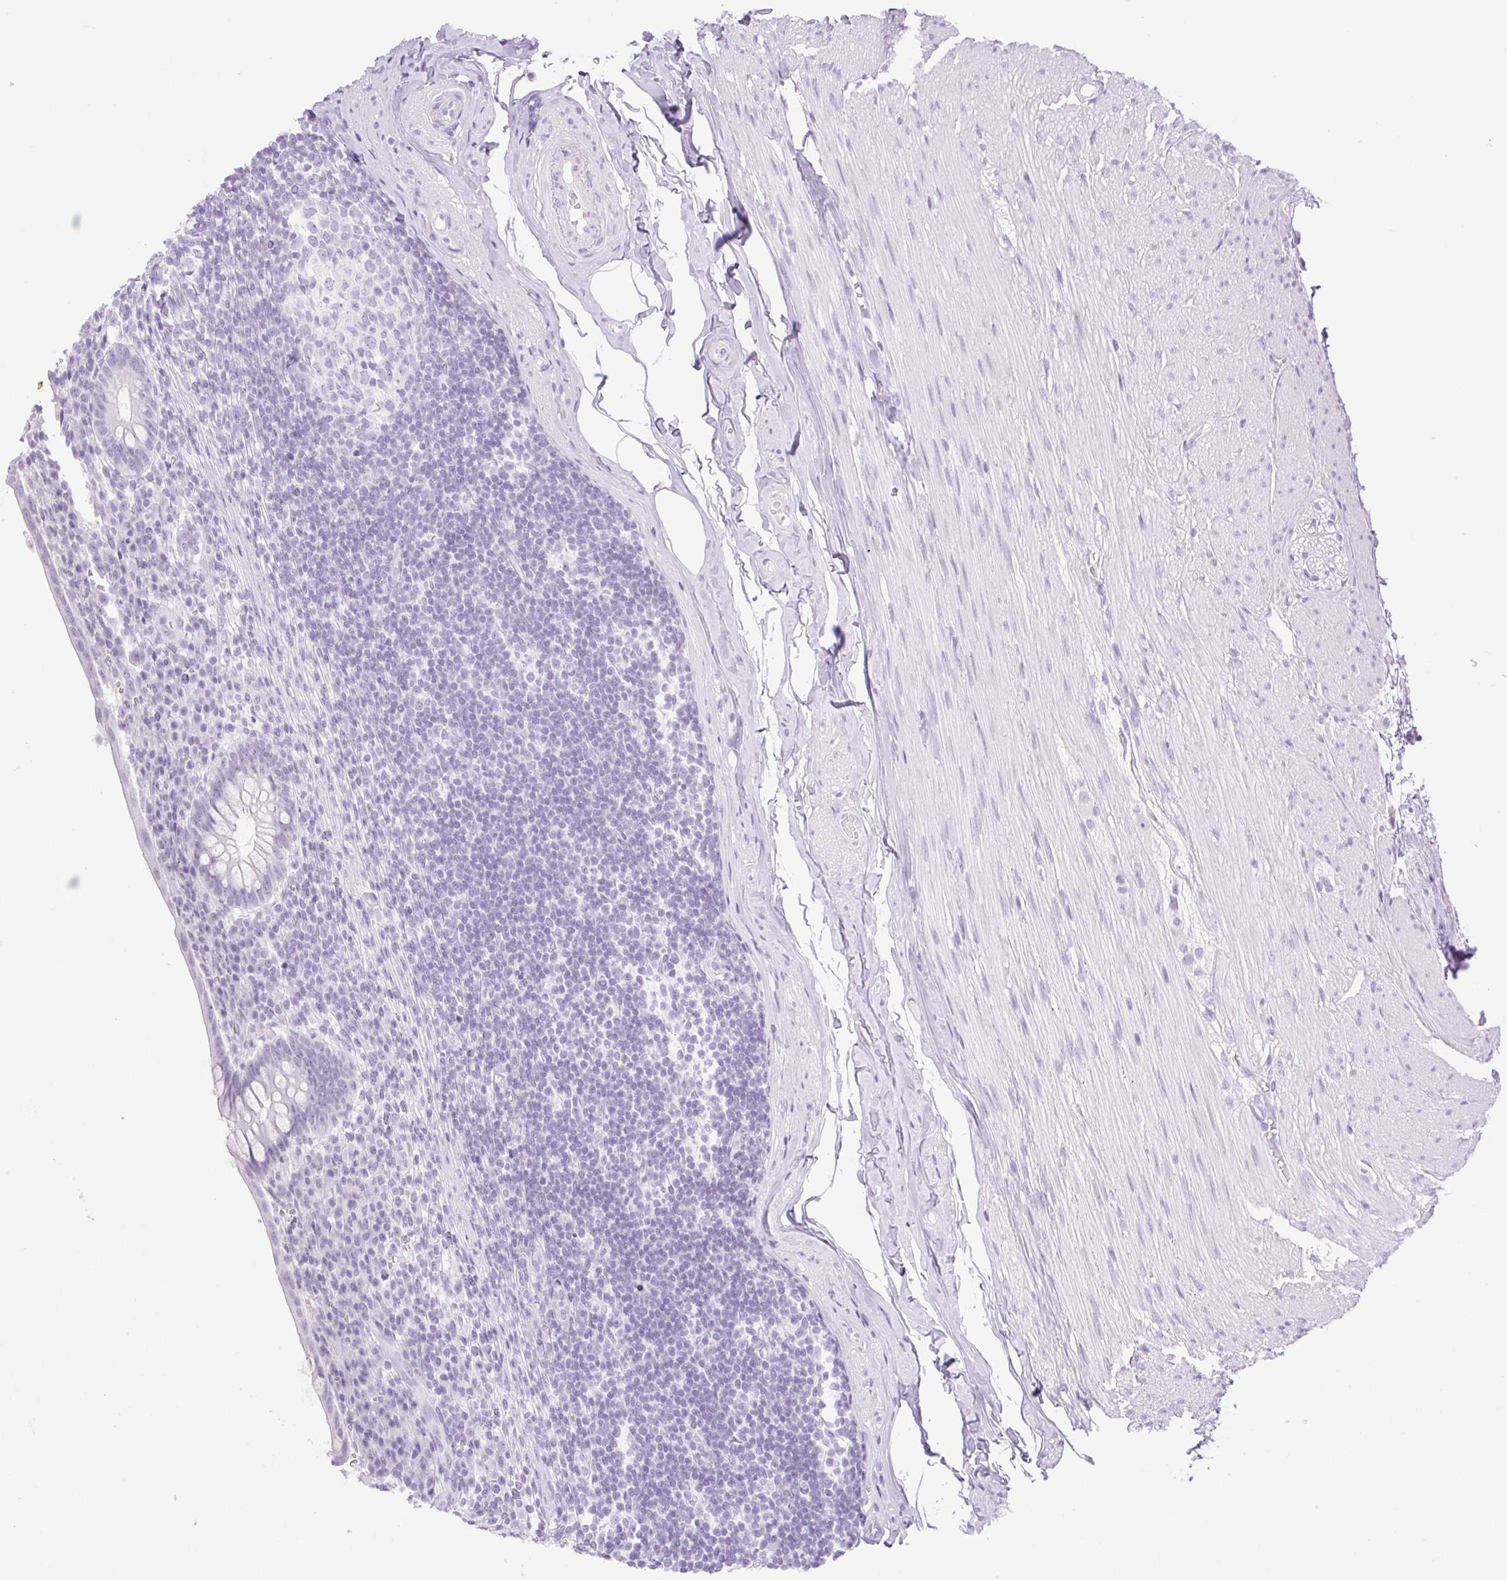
{"staining": {"intensity": "negative", "quantity": "none", "location": "none"}, "tissue": "appendix", "cell_type": "Glandular cells", "image_type": "normal", "snomed": [{"axis": "morphology", "description": "Normal tissue, NOS"}, {"axis": "topography", "description": "Appendix"}], "caption": "Immunohistochemistry (IHC) image of unremarkable appendix: appendix stained with DAB demonstrates no significant protein expression in glandular cells. The staining is performed using DAB brown chromogen with nuclei counter-stained in using hematoxylin.", "gene": "SPRR4", "patient": {"sex": "female", "age": 56}}